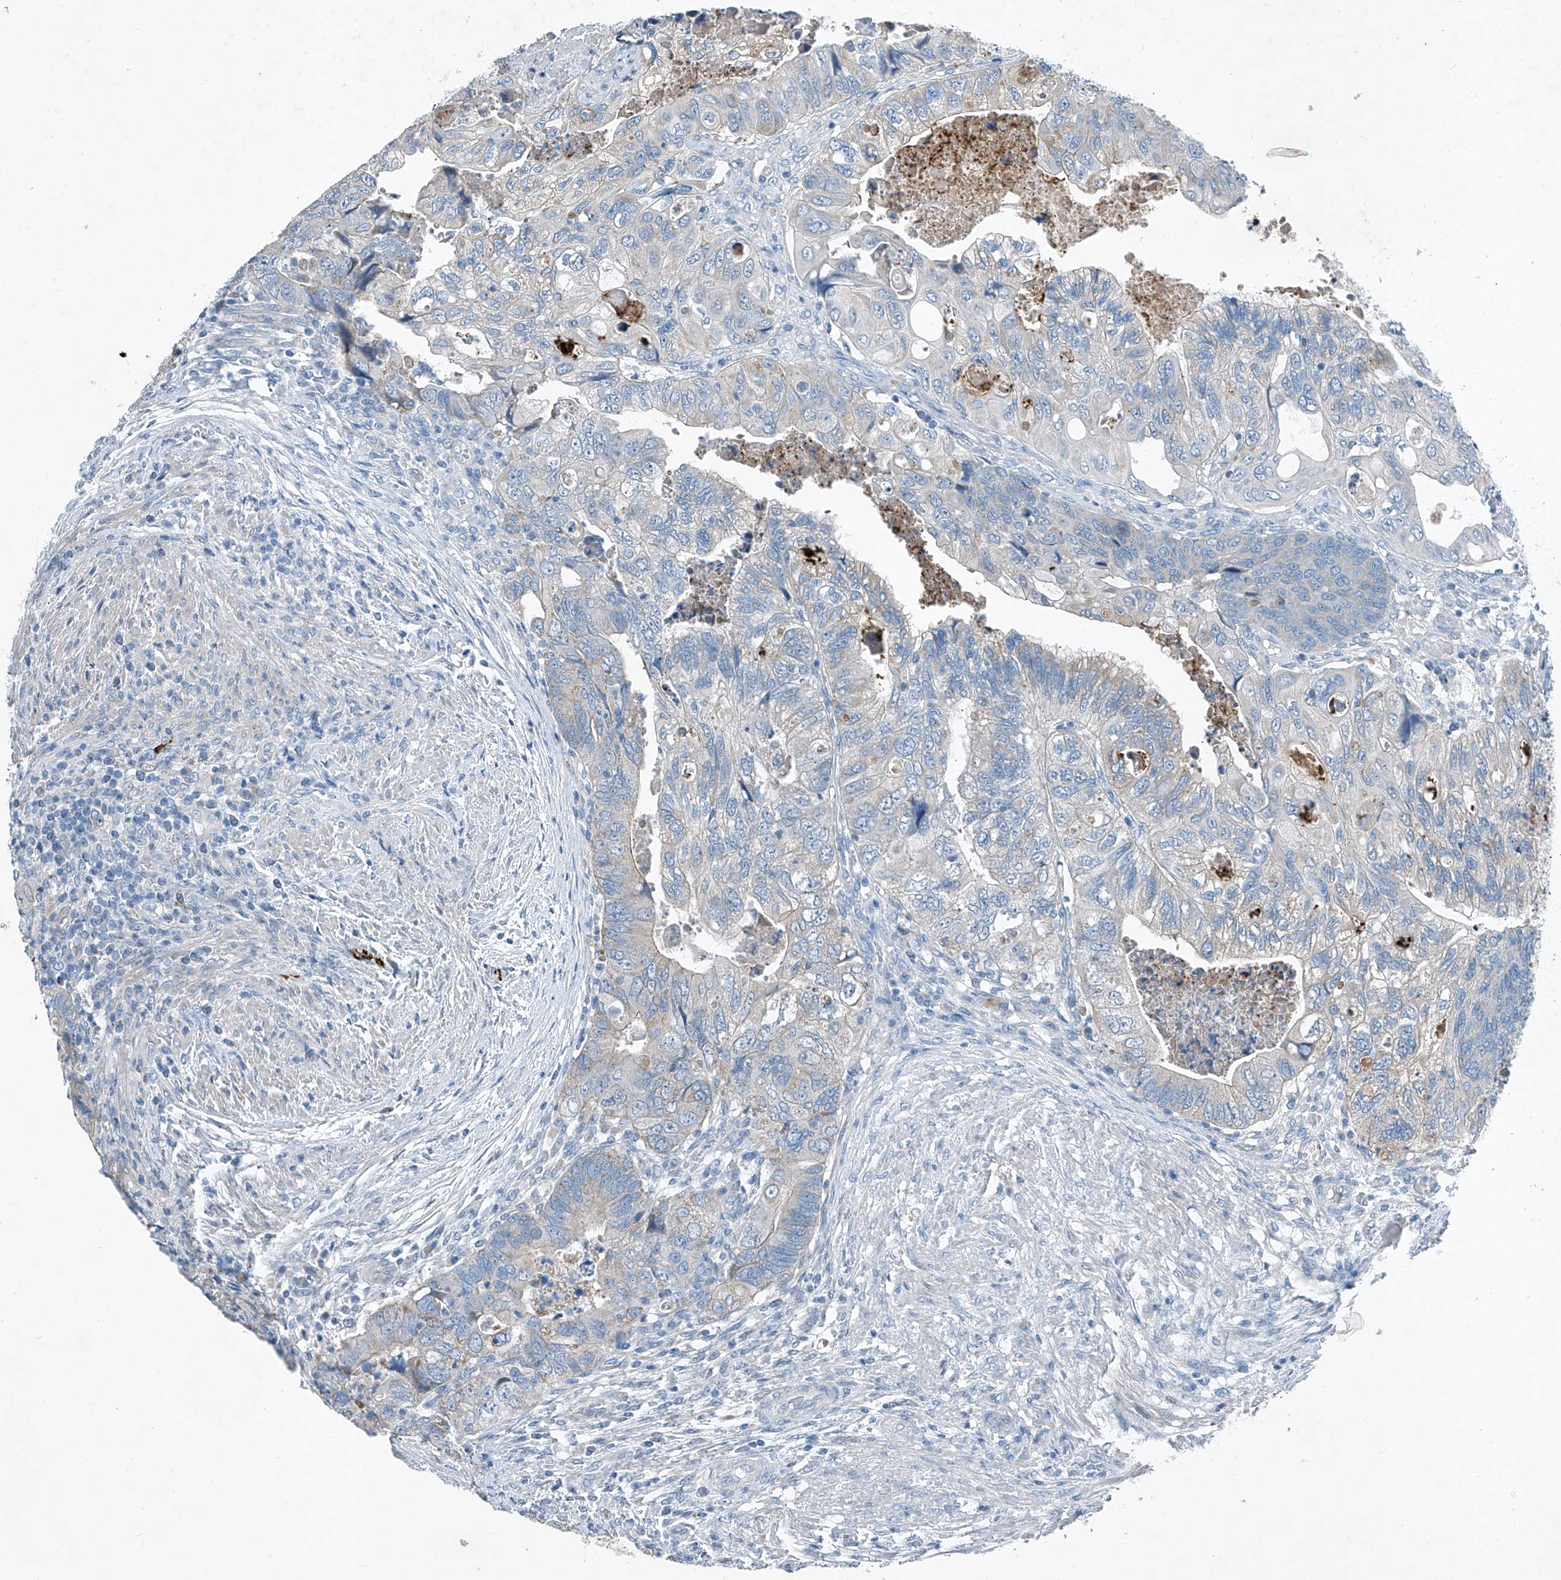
{"staining": {"intensity": "negative", "quantity": "none", "location": "none"}, "tissue": "colorectal cancer", "cell_type": "Tumor cells", "image_type": "cancer", "snomed": [{"axis": "morphology", "description": "Adenocarcinoma, NOS"}, {"axis": "topography", "description": "Rectum"}], "caption": "Photomicrograph shows no significant protein expression in tumor cells of colorectal cancer.", "gene": "MDGA1", "patient": {"sex": "male", "age": 63}}